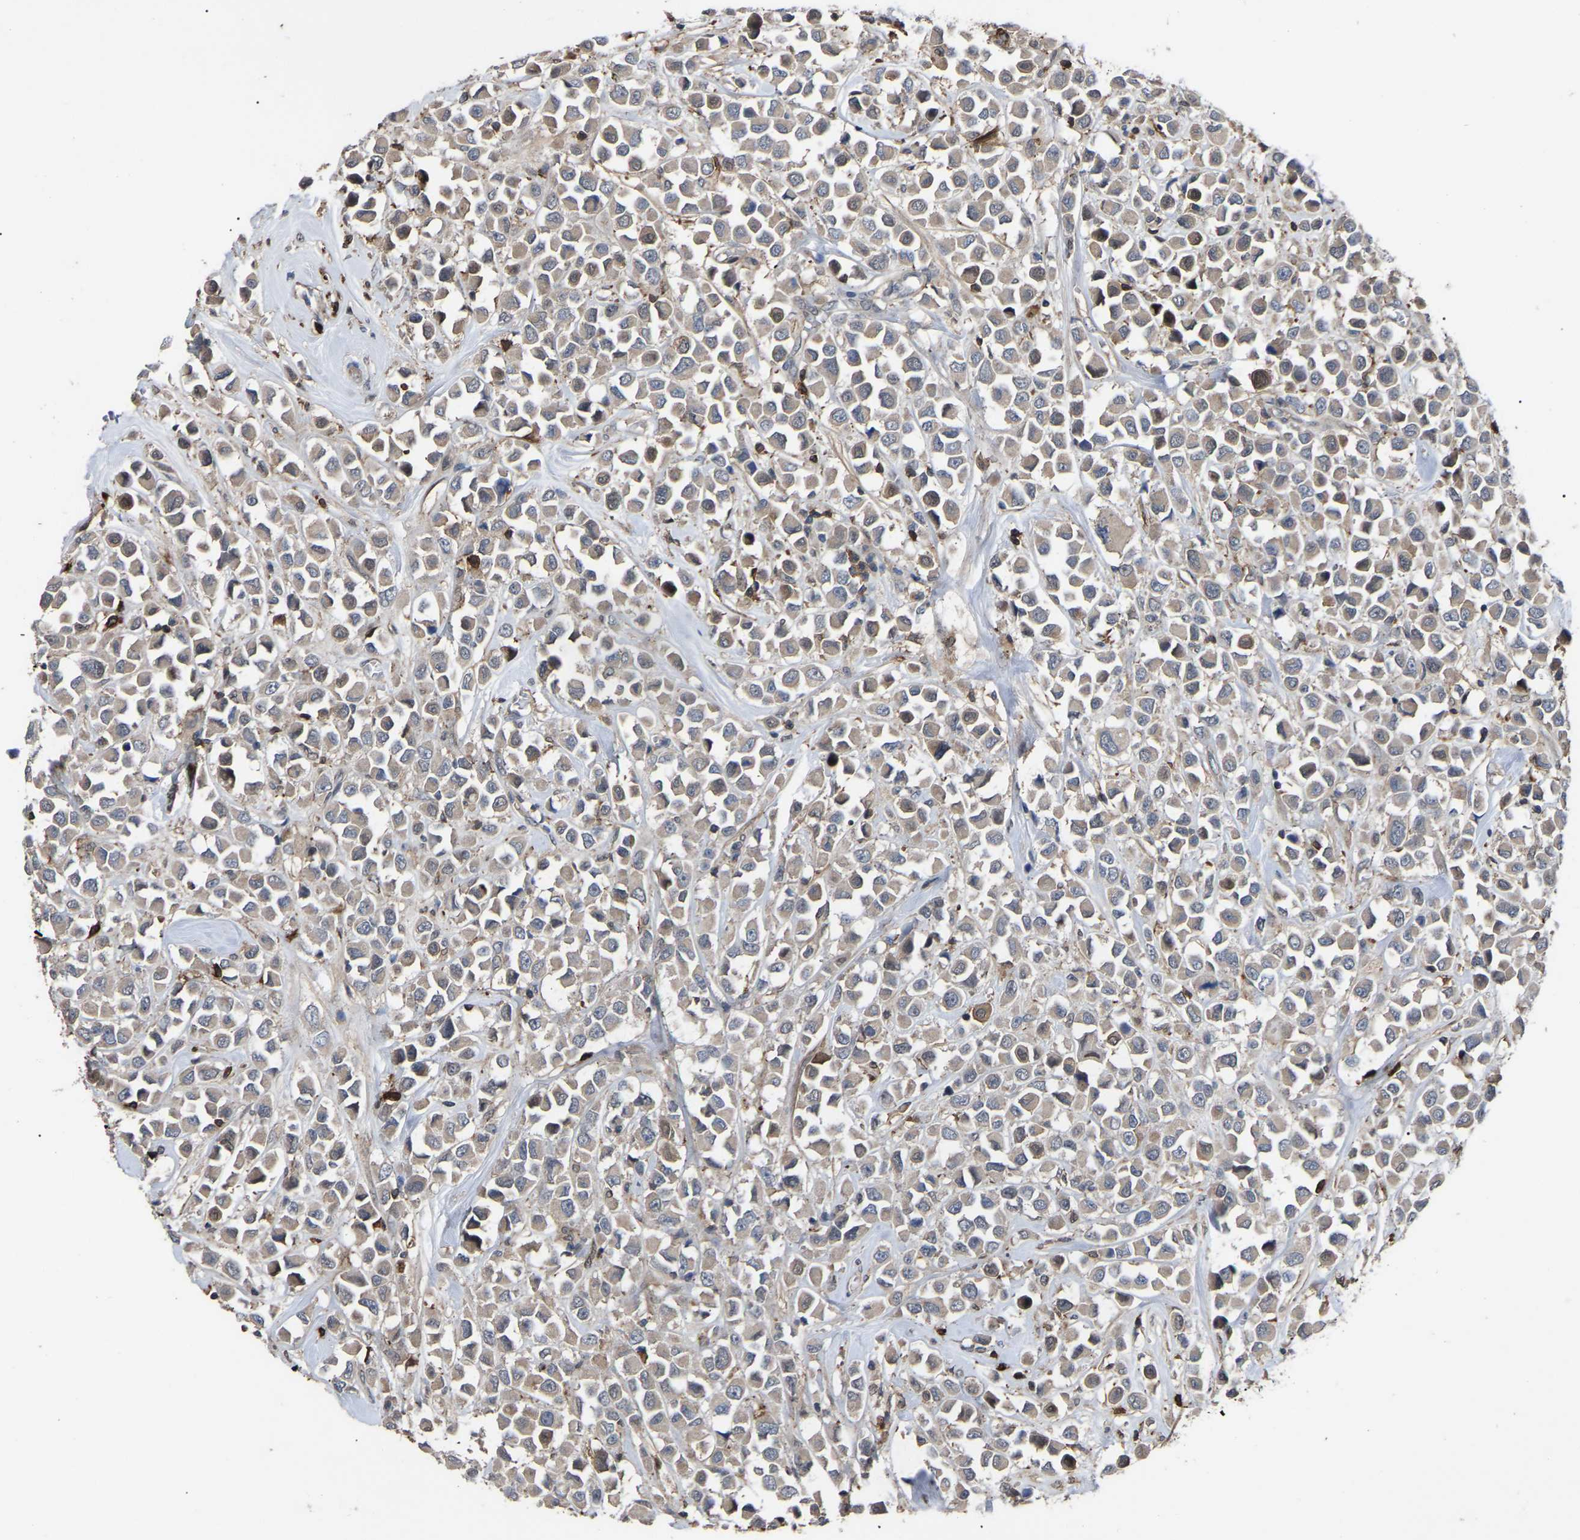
{"staining": {"intensity": "weak", "quantity": ">75%", "location": "cytoplasmic/membranous"}, "tissue": "breast cancer", "cell_type": "Tumor cells", "image_type": "cancer", "snomed": [{"axis": "morphology", "description": "Duct carcinoma"}, {"axis": "topography", "description": "Breast"}], "caption": "A brown stain labels weak cytoplasmic/membranous positivity of a protein in human breast cancer (intraductal carcinoma) tumor cells.", "gene": "CIT", "patient": {"sex": "female", "age": 61}}